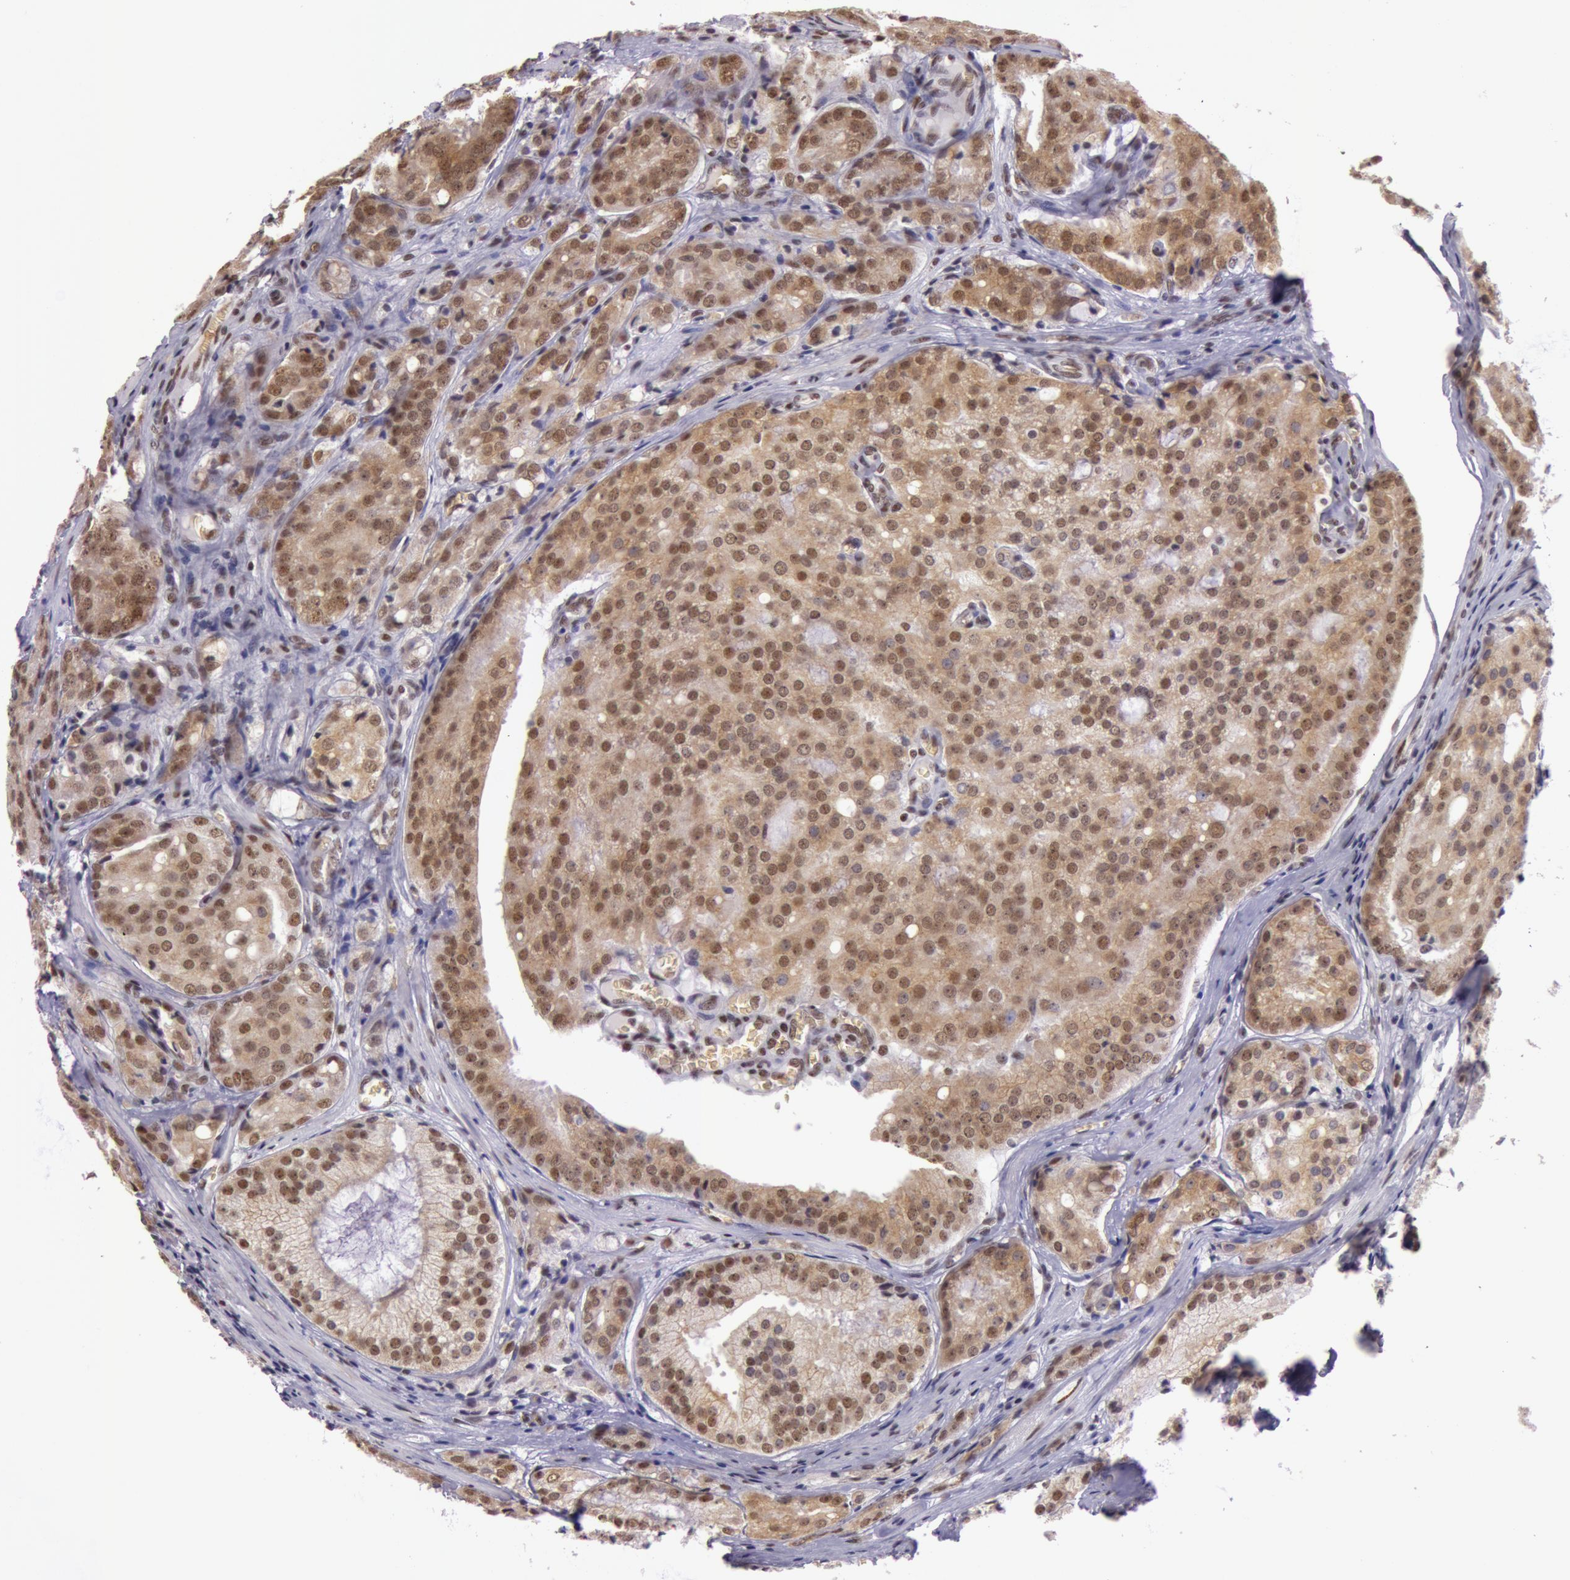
{"staining": {"intensity": "moderate", "quantity": "25%-75%", "location": "cytoplasmic/membranous,nuclear"}, "tissue": "prostate cancer", "cell_type": "Tumor cells", "image_type": "cancer", "snomed": [{"axis": "morphology", "description": "Adenocarcinoma, Medium grade"}, {"axis": "topography", "description": "Prostate"}], "caption": "Prostate cancer stained with a brown dye reveals moderate cytoplasmic/membranous and nuclear positive expression in approximately 25%-75% of tumor cells.", "gene": "NBN", "patient": {"sex": "male", "age": 60}}